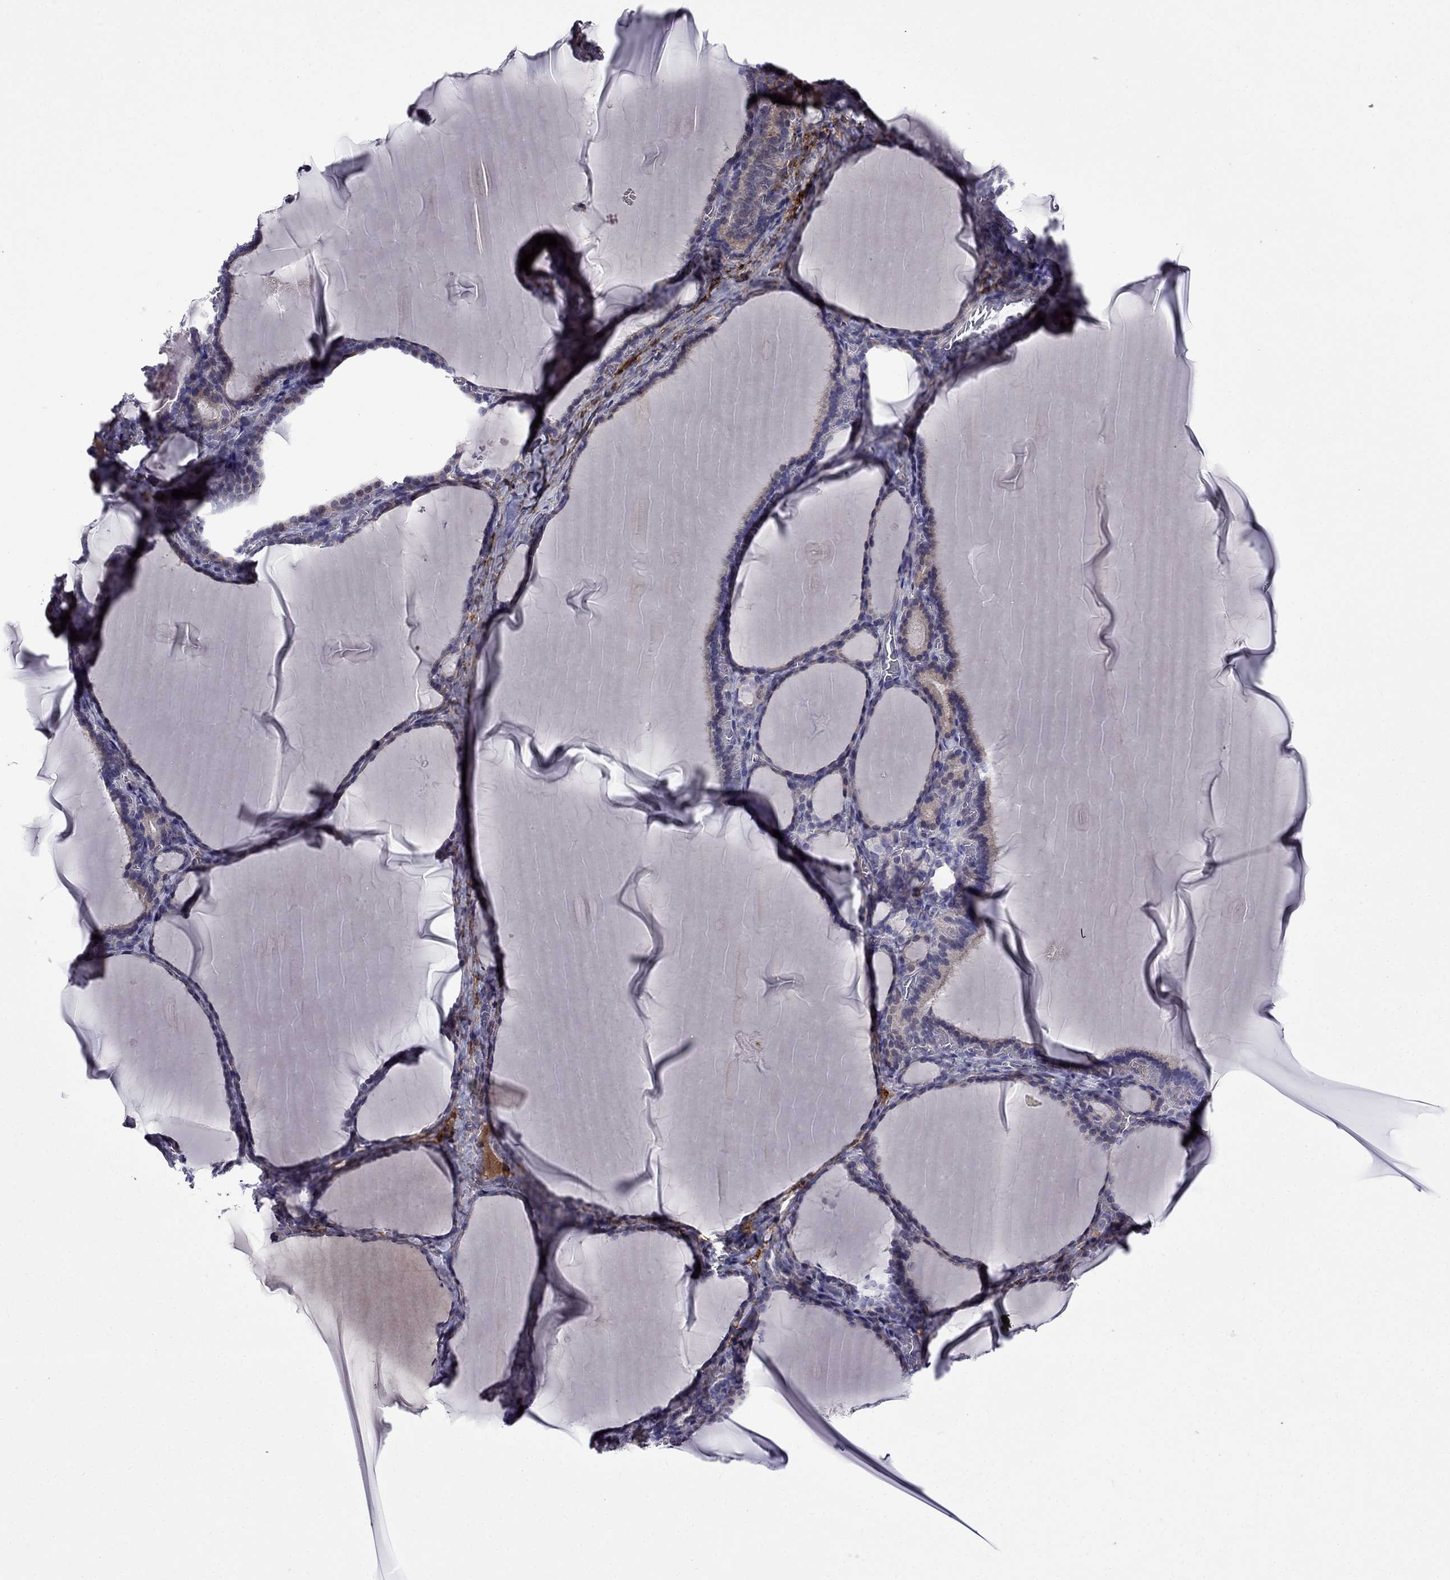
{"staining": {"intensity": "negative", "quantity": "none", "location": "none"}, "tissue": "thyroid gland", "cell_type": "Glandular cells", "image_type": "normal", "snomed": [{"axis": "morphology", "description": "Normal tissue, NOS"}, {"axis": "morphology", "description": "Hyperplasia, NOS"}, {"axis": "topography", "description": "Thyroid gland"}], "caption": "This micrograph is of normal thyroid gland stained with immunohistochemistry (IHC) to label a protein in brown with the nuclei are counter-stained blue. There is no staining in glandular cells.", "gene": "PI16", "patient": {"sex": "female", "age": 27}}